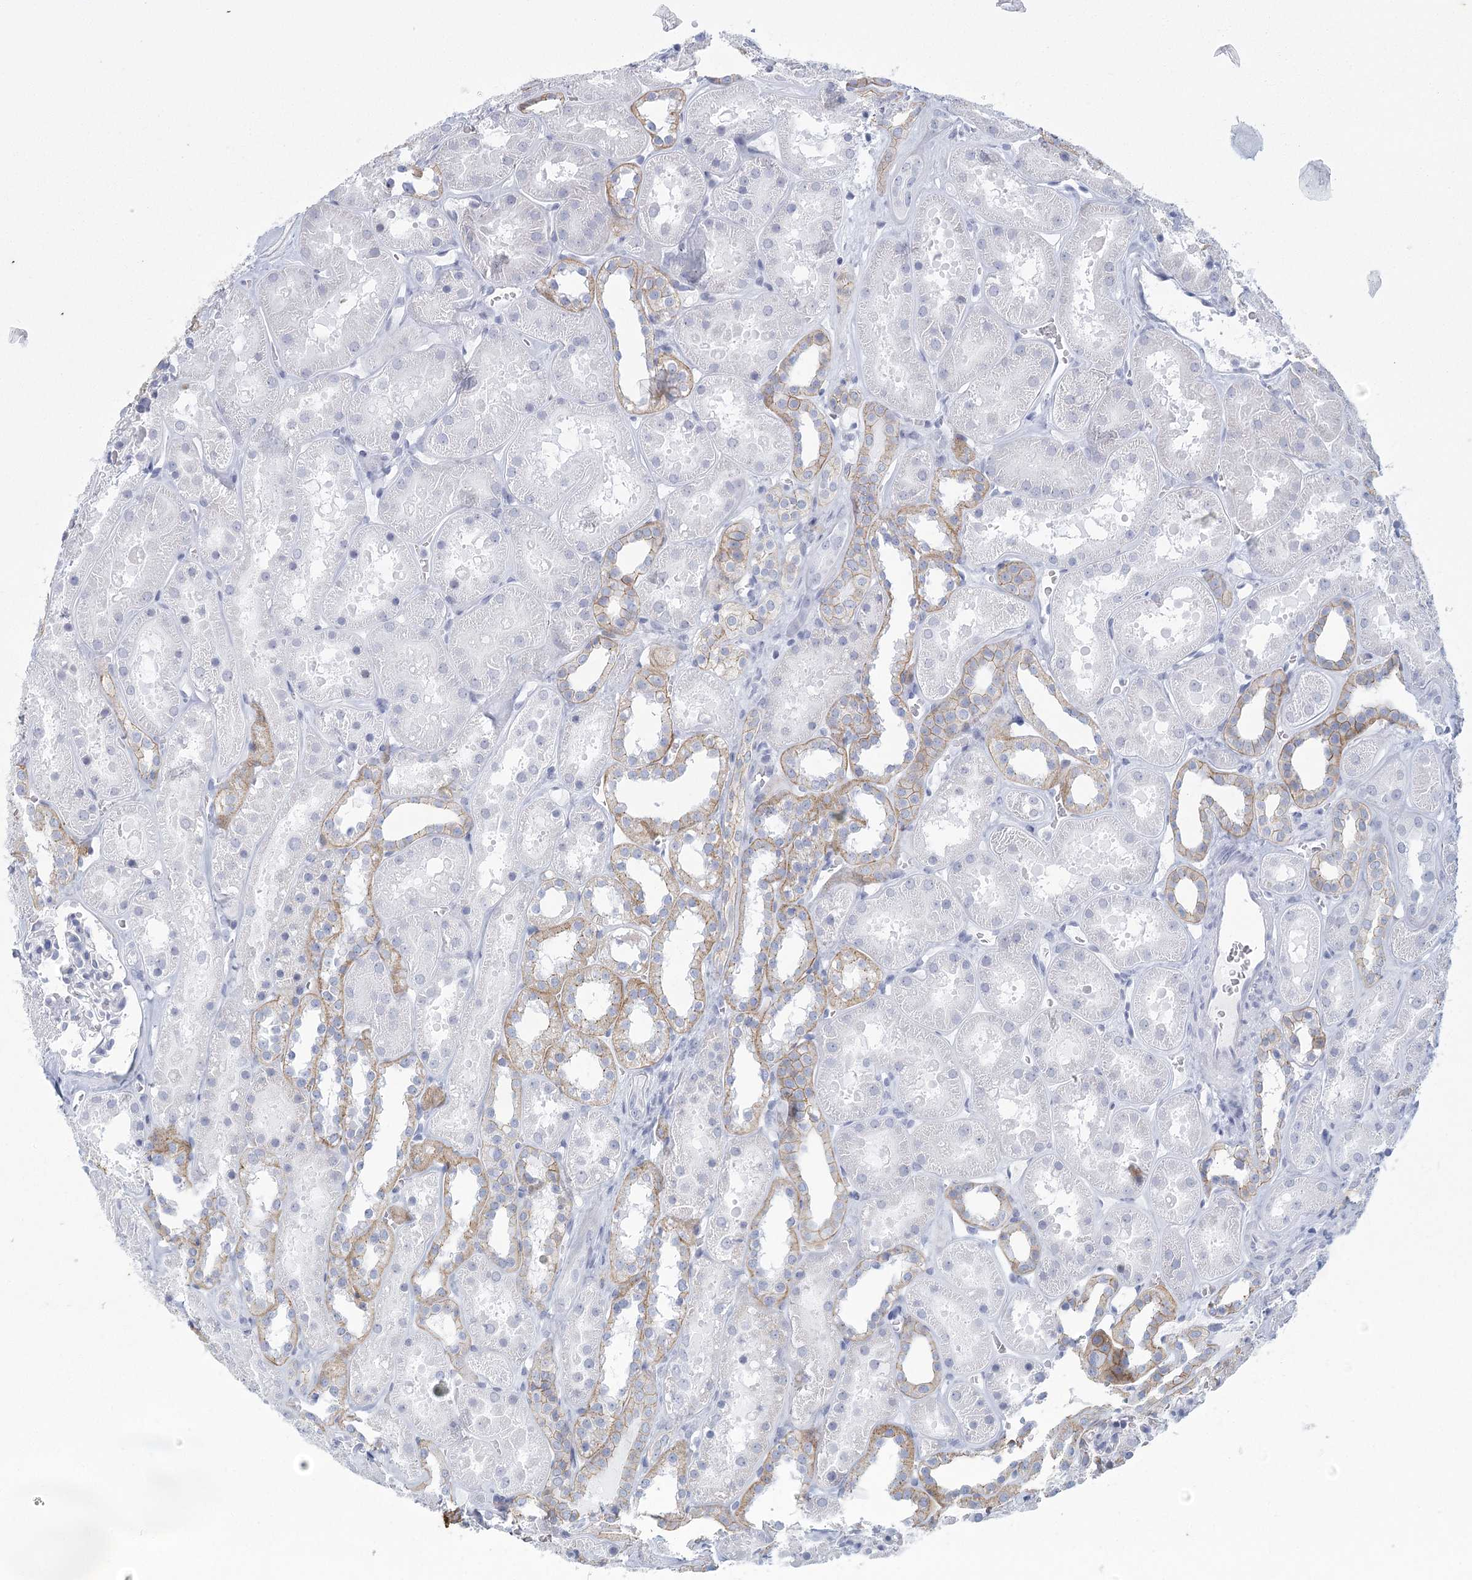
{"staining": {"intensity": "negative", "quantity": "none", "location": "none"}, "tissue": "kidney", "cell_type": "Cells in glomeruli", "image_type": "normal", "snomed": [{"axis": "morphology", "description": "Normal tissue, NOS"}, {"axis": "topography", "description": "Kidney"}], "caption": "Benign kidney was stained to show a protein in brown. There is no significant positivity in cells in glomeruli. Brightfield microscopy of immunohistochemistry (IHC) stained with DAB (brown) and hematoxylin (blue), captured at high magnification.", "gene": "WNT8B", "patient": {"sex": "female", "age": 41}}